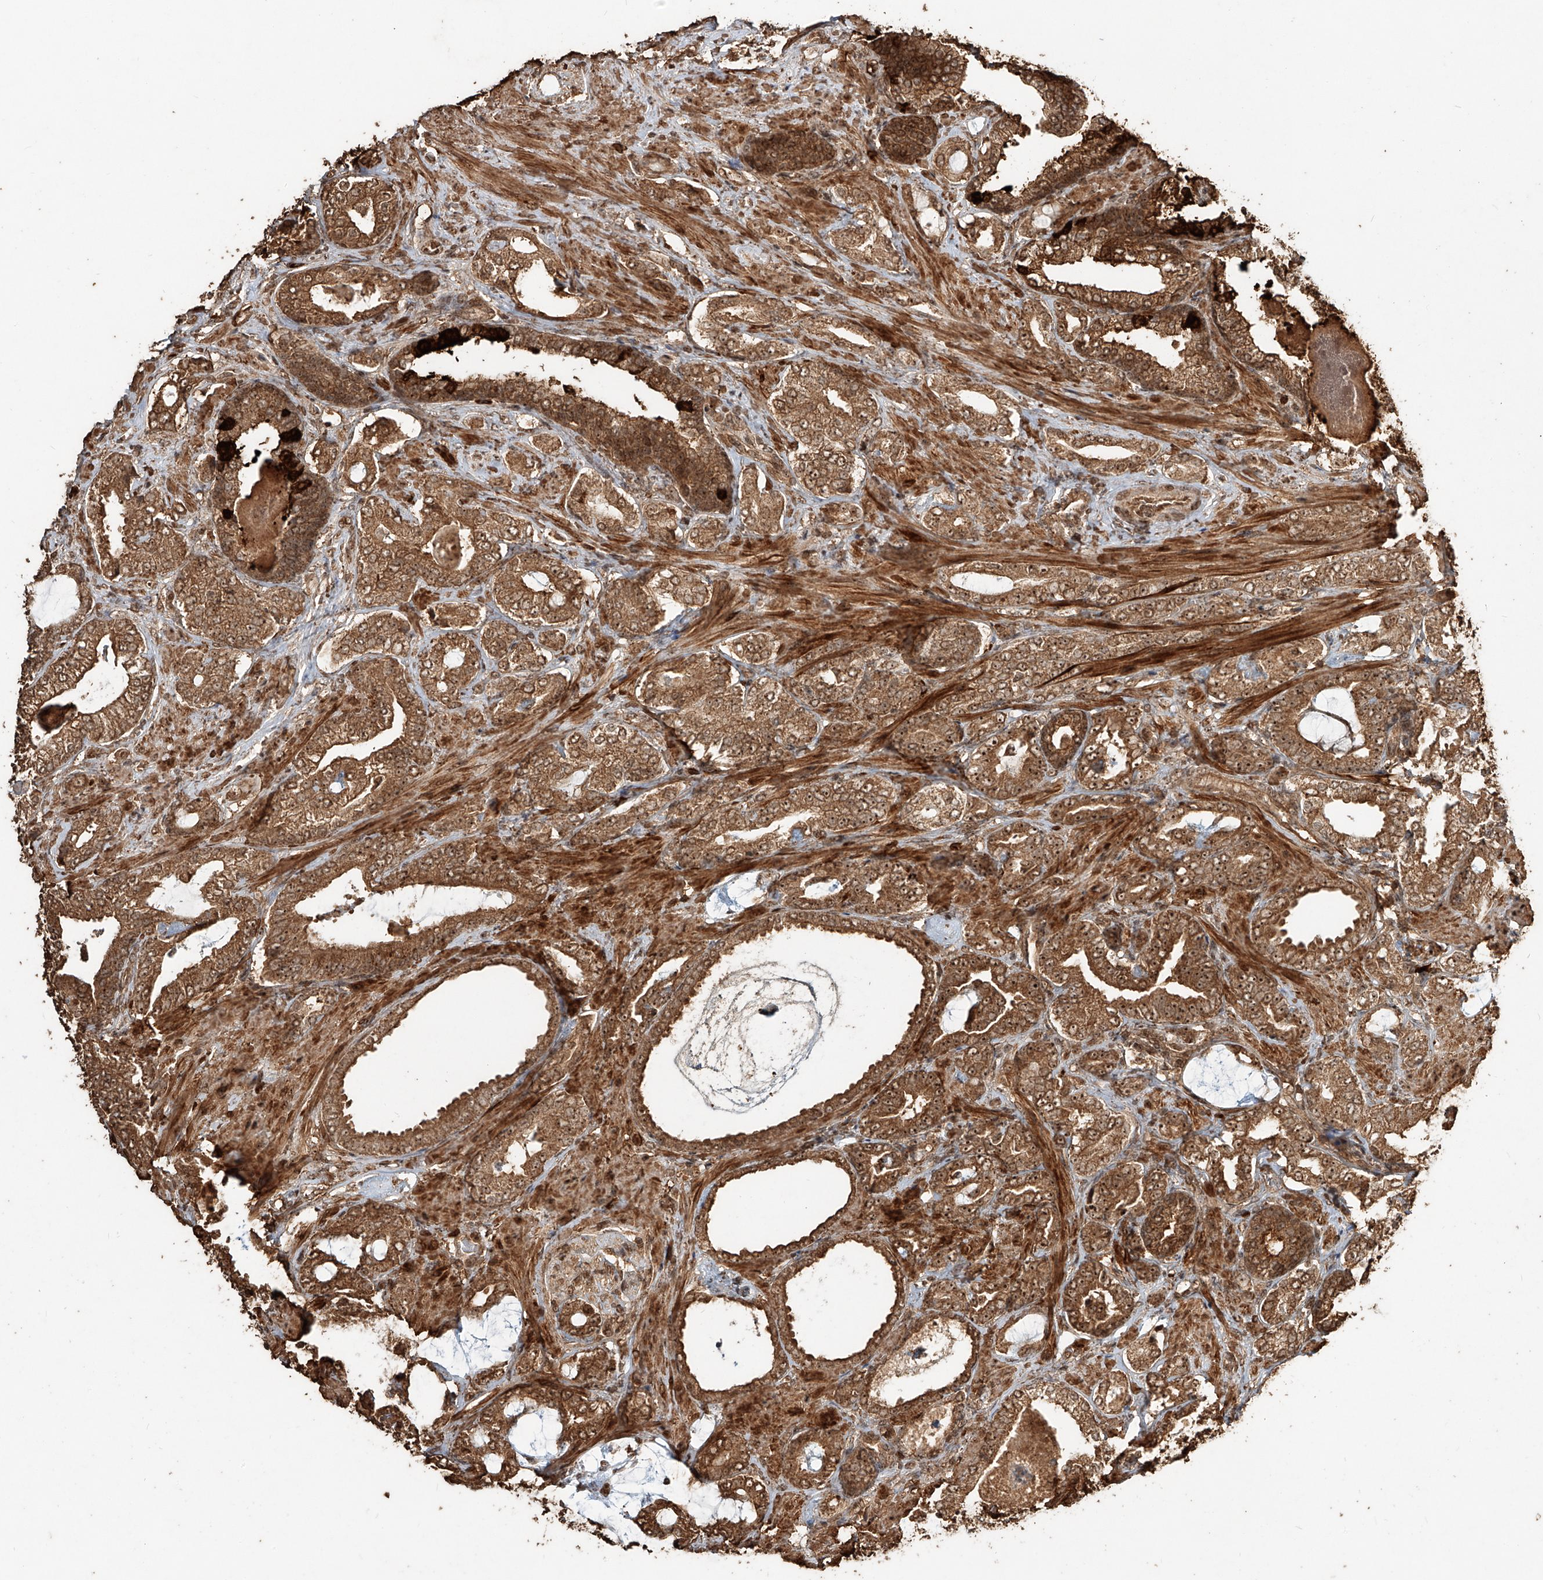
{"staining": {"intensity": "moderate", "quantity": ">75%", "location": "cytoplasmic/membranous,nuclear"}, "tissue": "prostate cancer", "cell_type": "Tumor cells", "image_type": "cancer", "snomed": [{"axis": "morphology", "description": "Adenocarcinoma, Low grade"}, {"axis": "topography", "description": "Prostate"}], "caption": "A photomicrograph showing moderate cytoplasmic/membranous and nuclear expression in about >75% of tumor cells in low-grade adenocarcinoma (prostate), as visualized by brown immunohistochemical staining.", "gene": "ZNF660", "patient": {"sex": "male", "age": 71}}